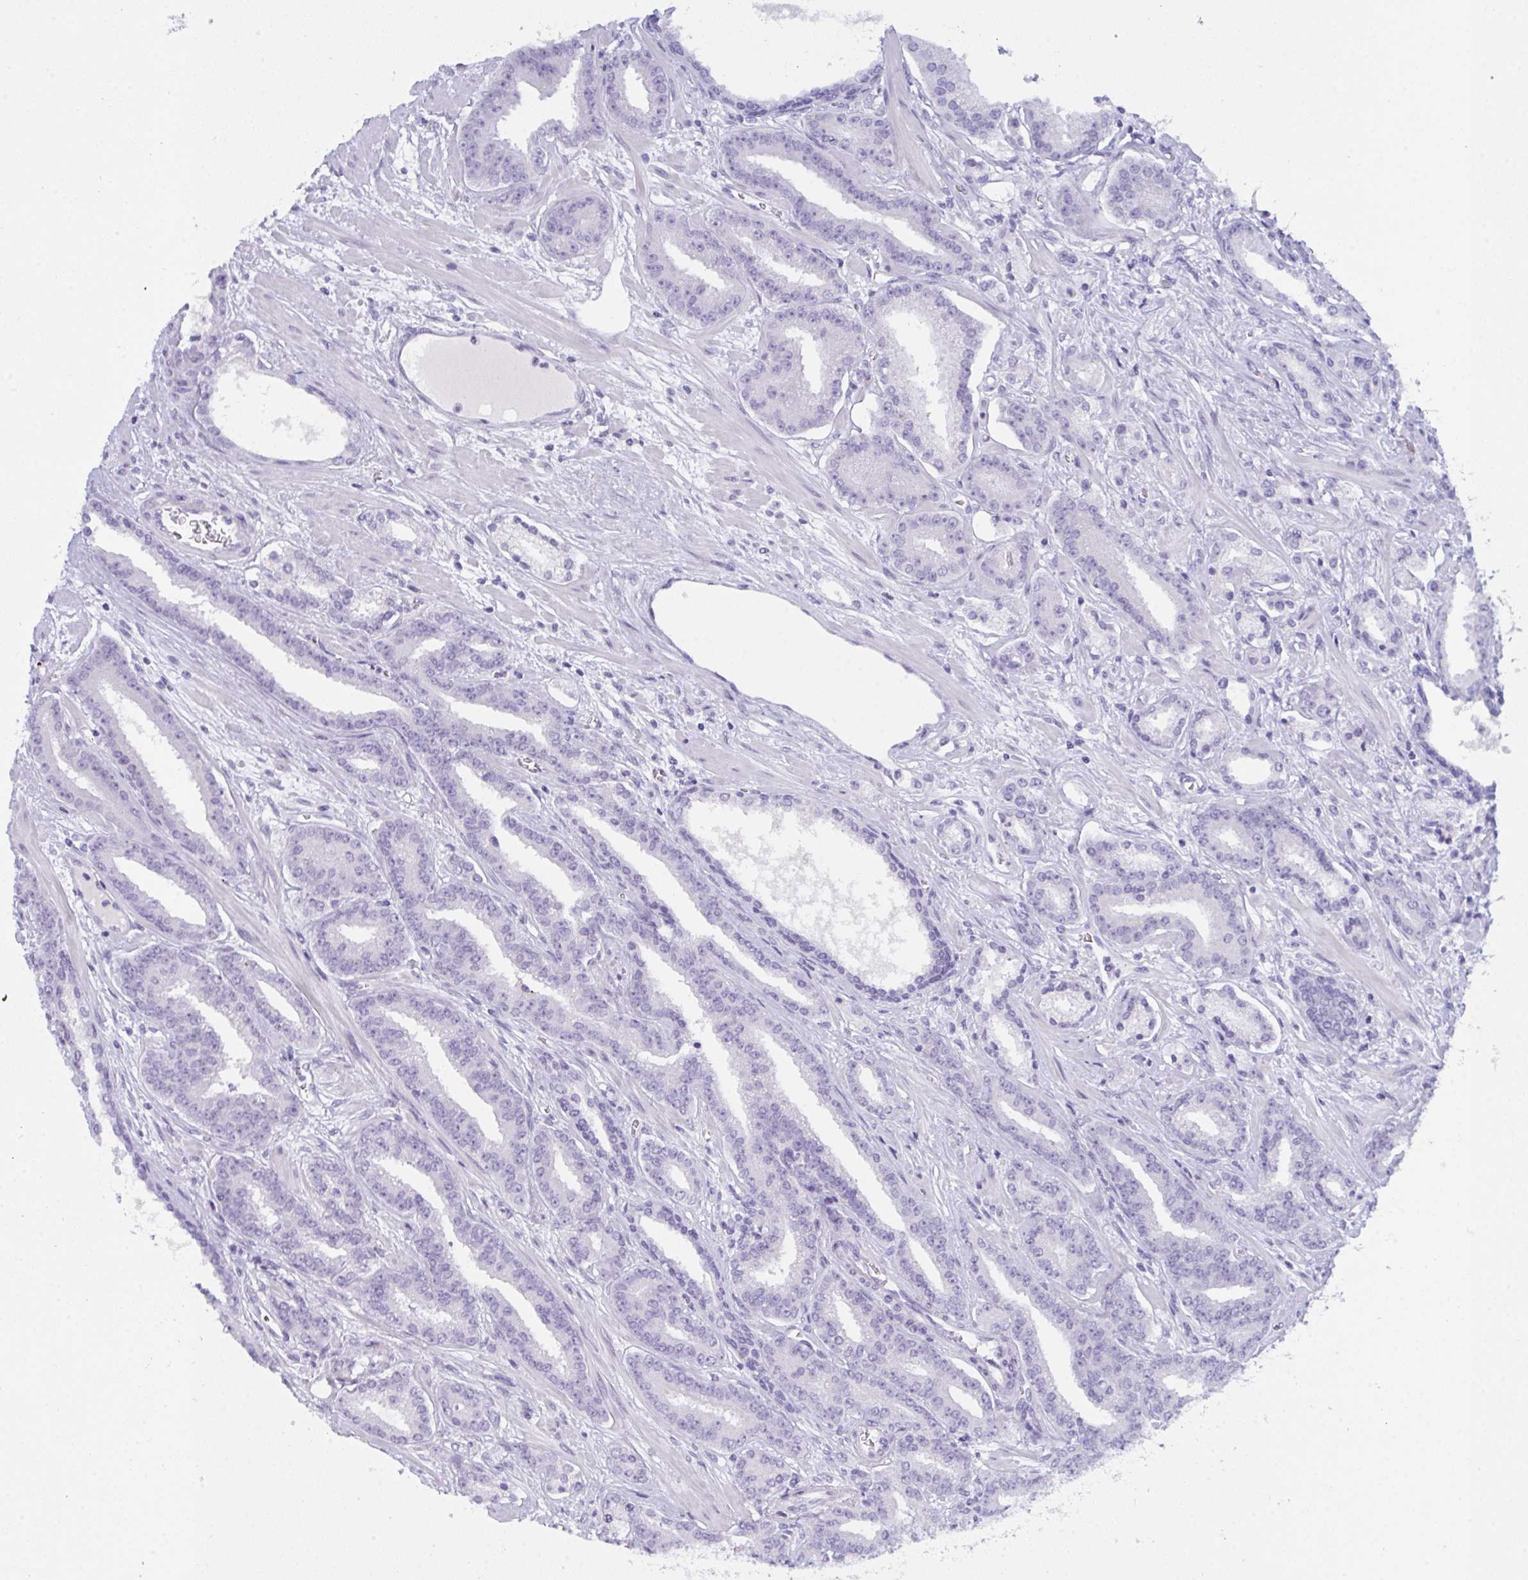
{"staining": {"intensity": "negative", "quantity": "none", "location": "none"}, "tissue": "prostate cancer", "cell_type": "Tumor cells", "image_type": "cancer", "snomed": [{"axis": "morphology", "description": "Adenocarcinoma, High grade"}, {"axis": "topography", "description": "Prostate"}], "caption": "Adenocarcinoma (high-grade) (prostate) was stained to show a protein in brown. There is no significant expression in tumor cells.", "gene": "PRDM9", "patient": {"sex": "male", "age": 60}}